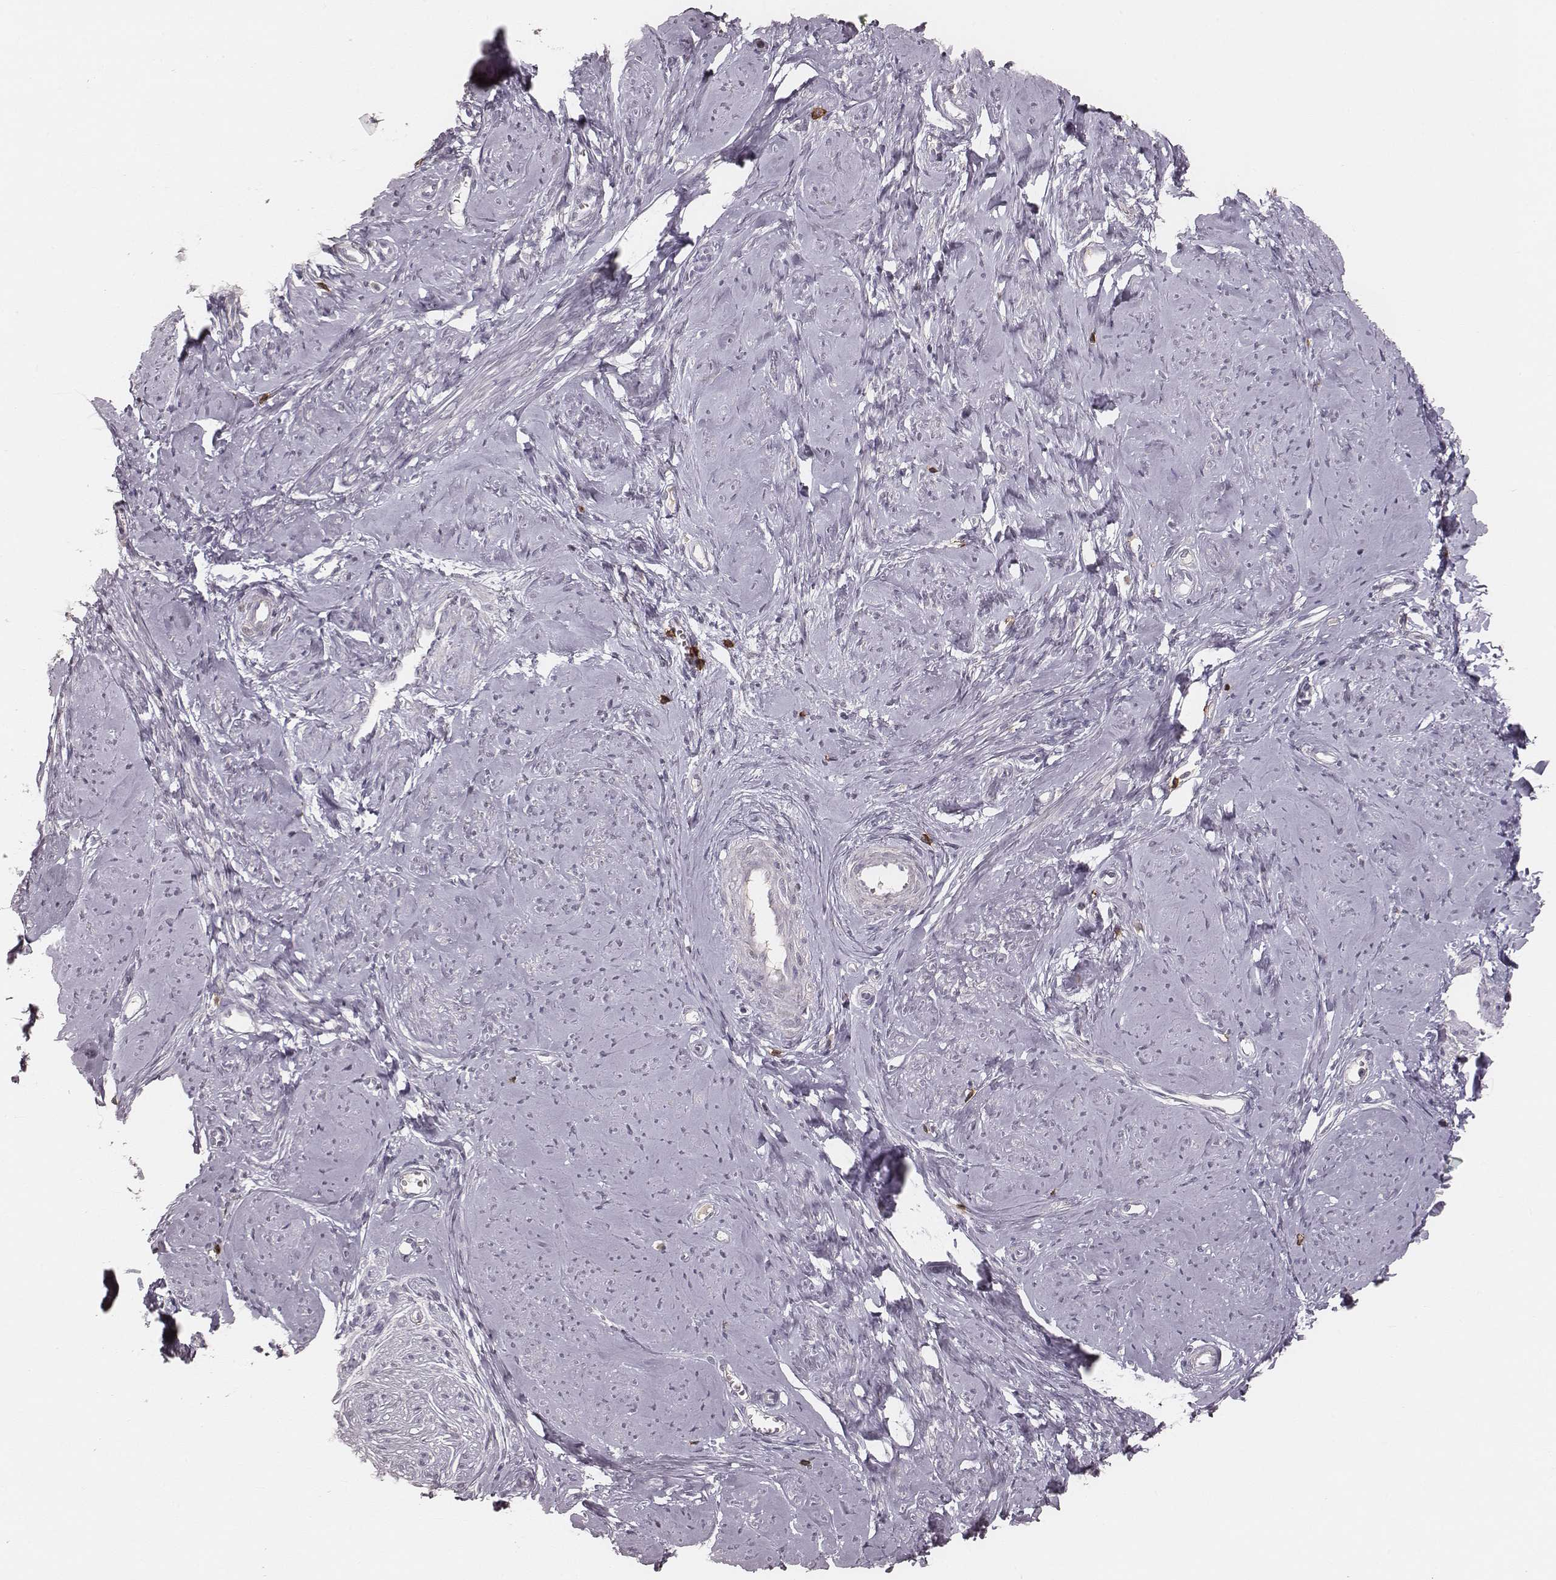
{"staining": {"intensity": "negative", "quantity": "none", "location": "none"}, "tissue": "smooth muscle", "cell_type": "Smooth muscle cells", "image_type": "normal", "snomed": [{"axis": "morphology", "description": "Normal tissue, NOS"}, {"axis": "topography", "description": "Smooth muscle"}], "caption": "A high-resolution photomicrograph shows immunohistochemistry staining of normal smooth muscle, which exhibits no significant positivity in smooth muscle cells. (Brightfield microscopy of DAB (3,3'-diaminobenzidine) IHC at high magnification).", "gene": "CD8A", "patient": {"sex": "female", "age": 48}}